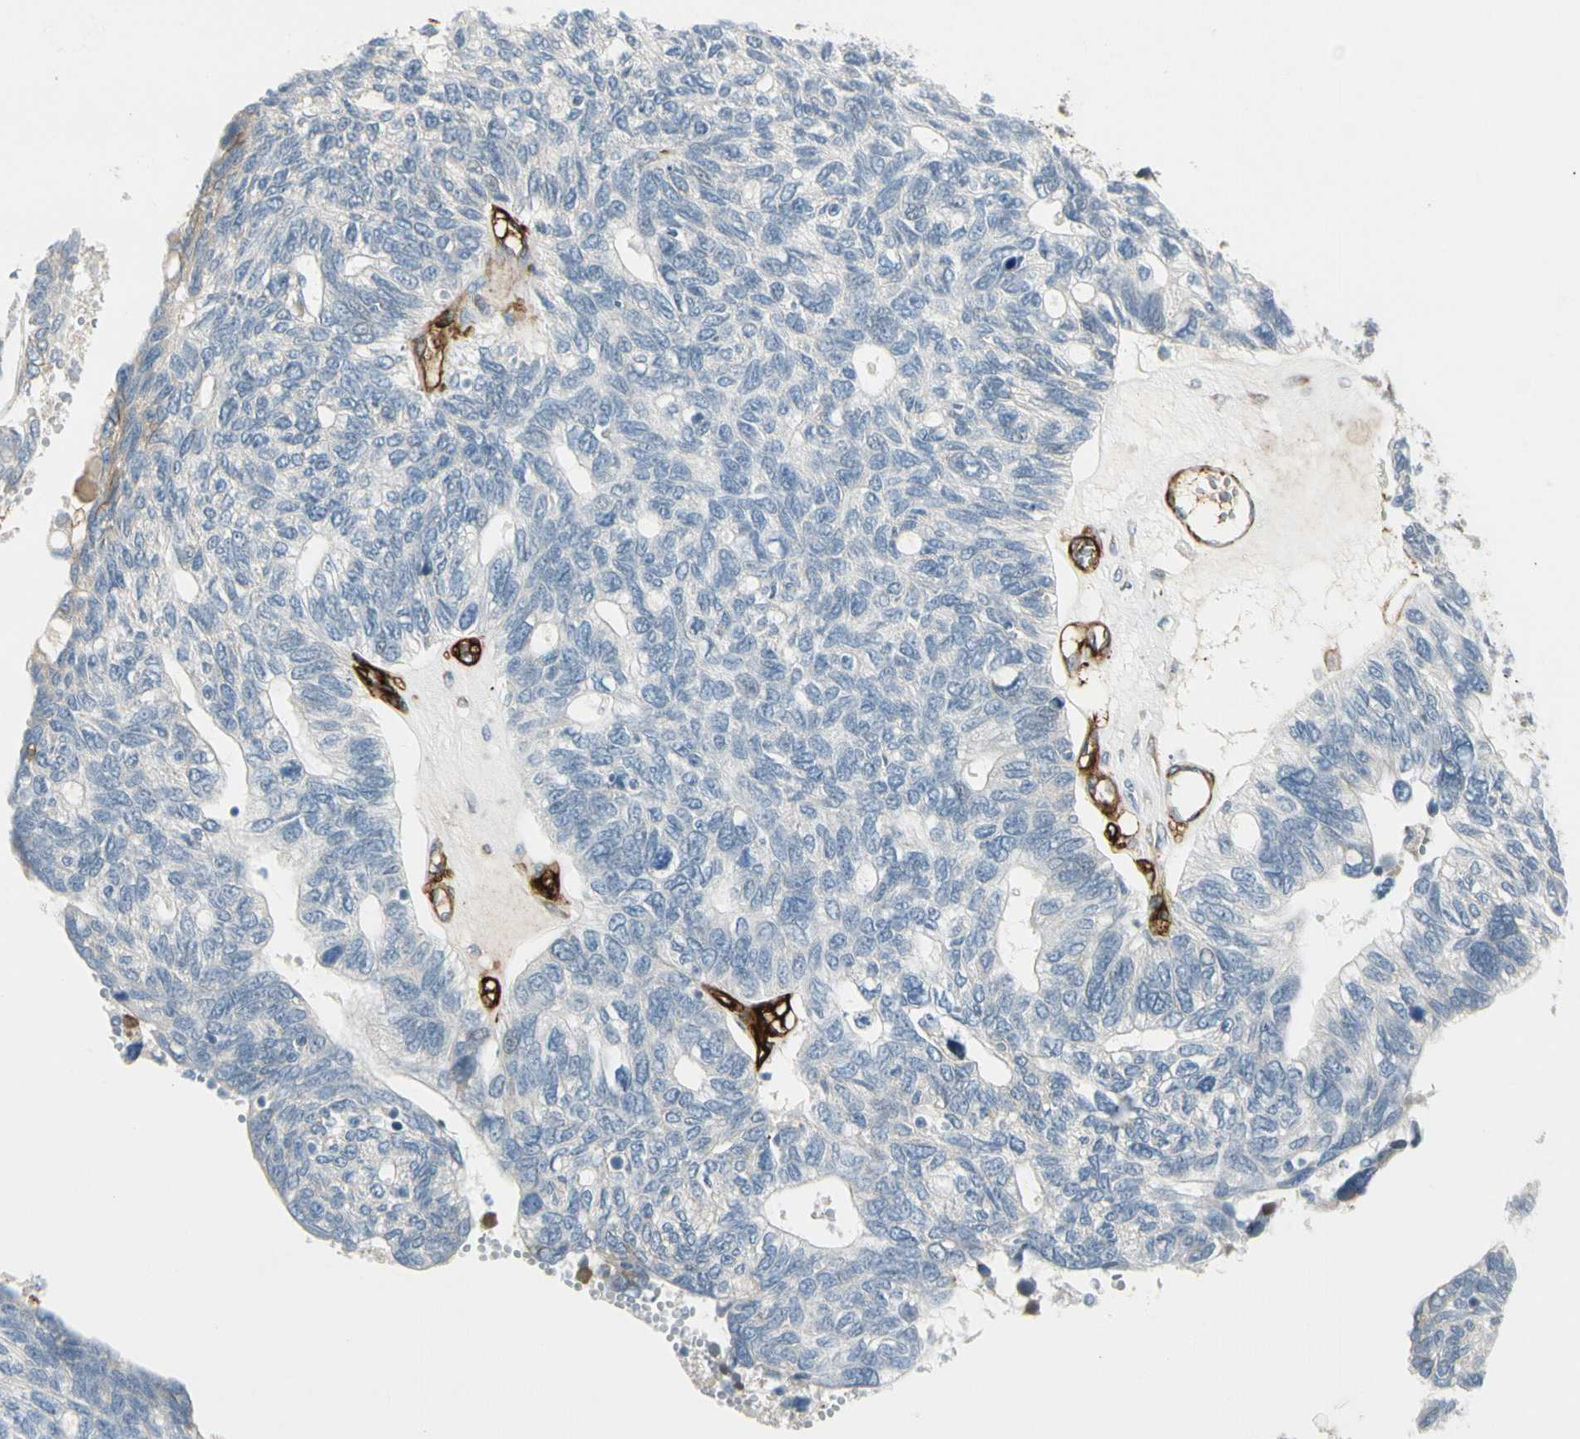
{"staining": {"intensity": "negative", "quantity": "none", "location": "none"}, "tissue": "ovarian cancer", "cell_type": "Tumor cells", "image_type": "cancer", "snomed": [{"axis": "morphology", "description": "Cystadenocarcinoma, serous, NOS"}, {"axis": "topography", "description": "Ovary"}], "caption": "Immunohistochemistry photomicrograph of neoplastic tissue: human ovarian cancer stained with DAB demonstrates no significant protein staining in tumor cells.", "gene": "MCAM", "patient": {"sex": "female", "age": 79}}